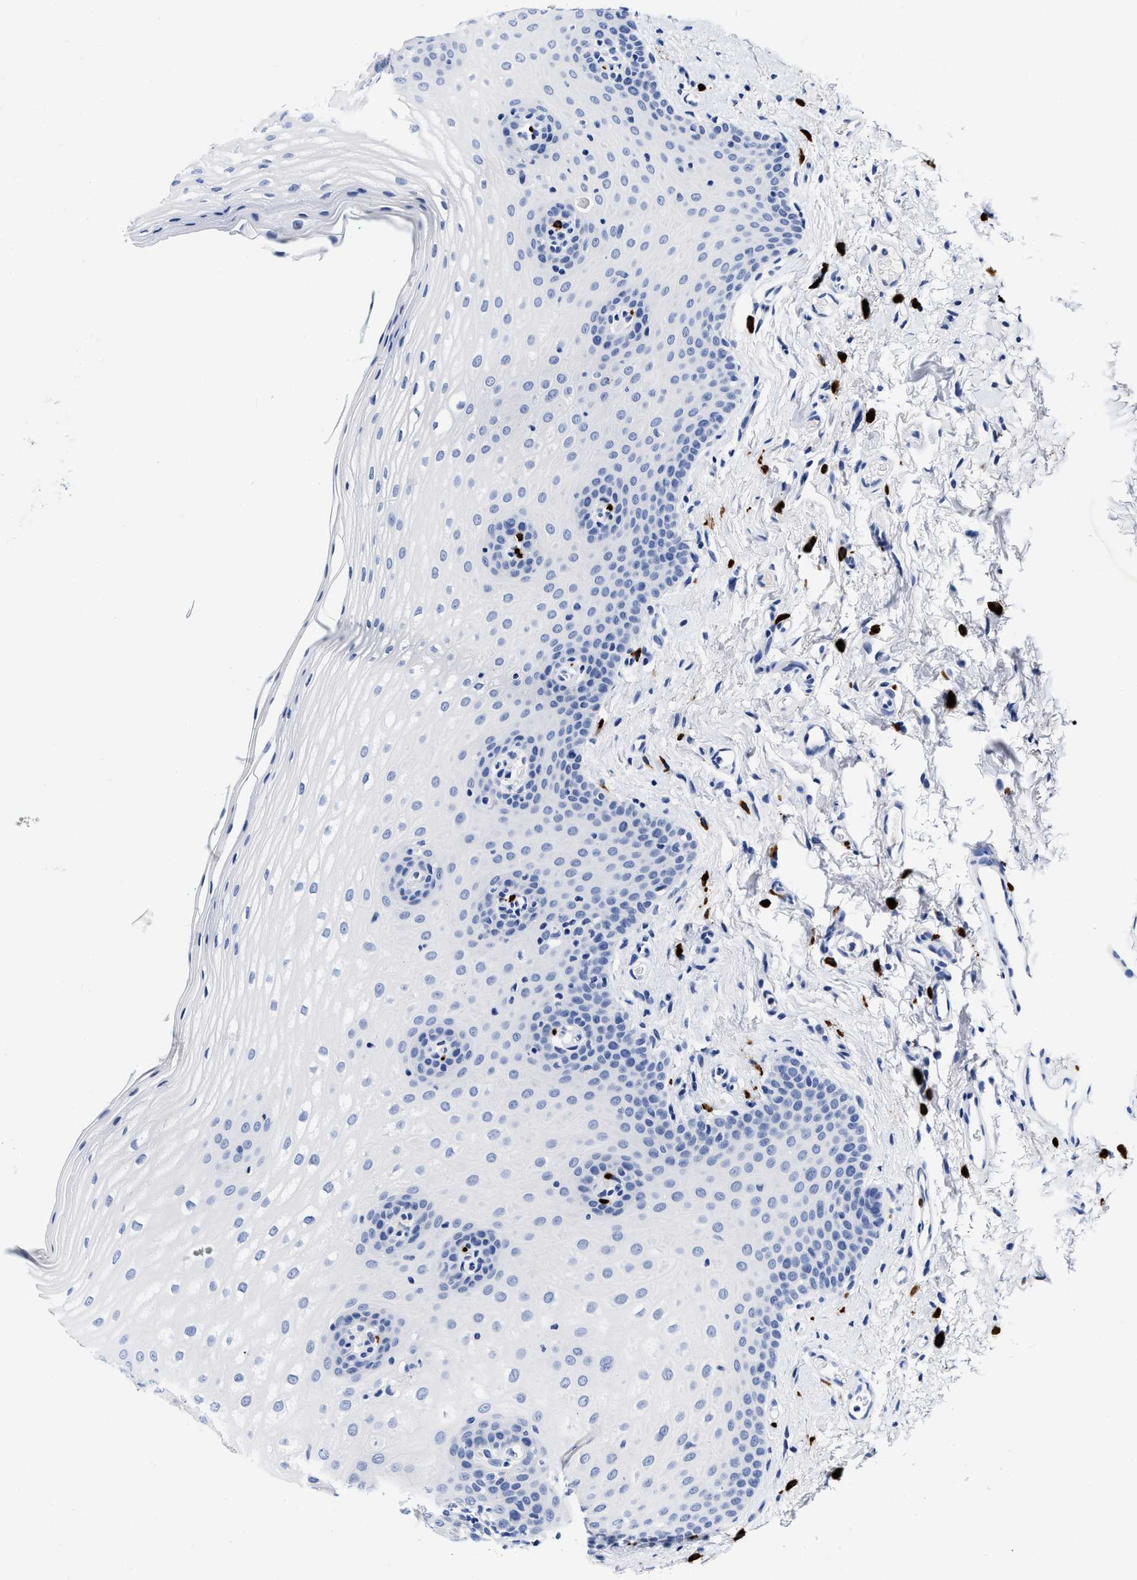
{"staining": {"intensity": "negative", "quantity": "none", "location": "none"}, "tissue": "oral mucosa", "cell_type": "Squamous epithelial cells", "image_type": "normal", "snomed": [{"axis": "morphology", "description": "Normal tissue, NOS"}, {"axis": "topography", "description": "Skin"}, {"axis": "topography", "description": "Oral tissue"}], "caption": "This is a histopathology image of immunohistochemistry staining of unremarkable oral mucosa, which shows no expression in squamous epithelial cells.", "gene": "CER1", "patient": {"sex": "male", "age": 84}}